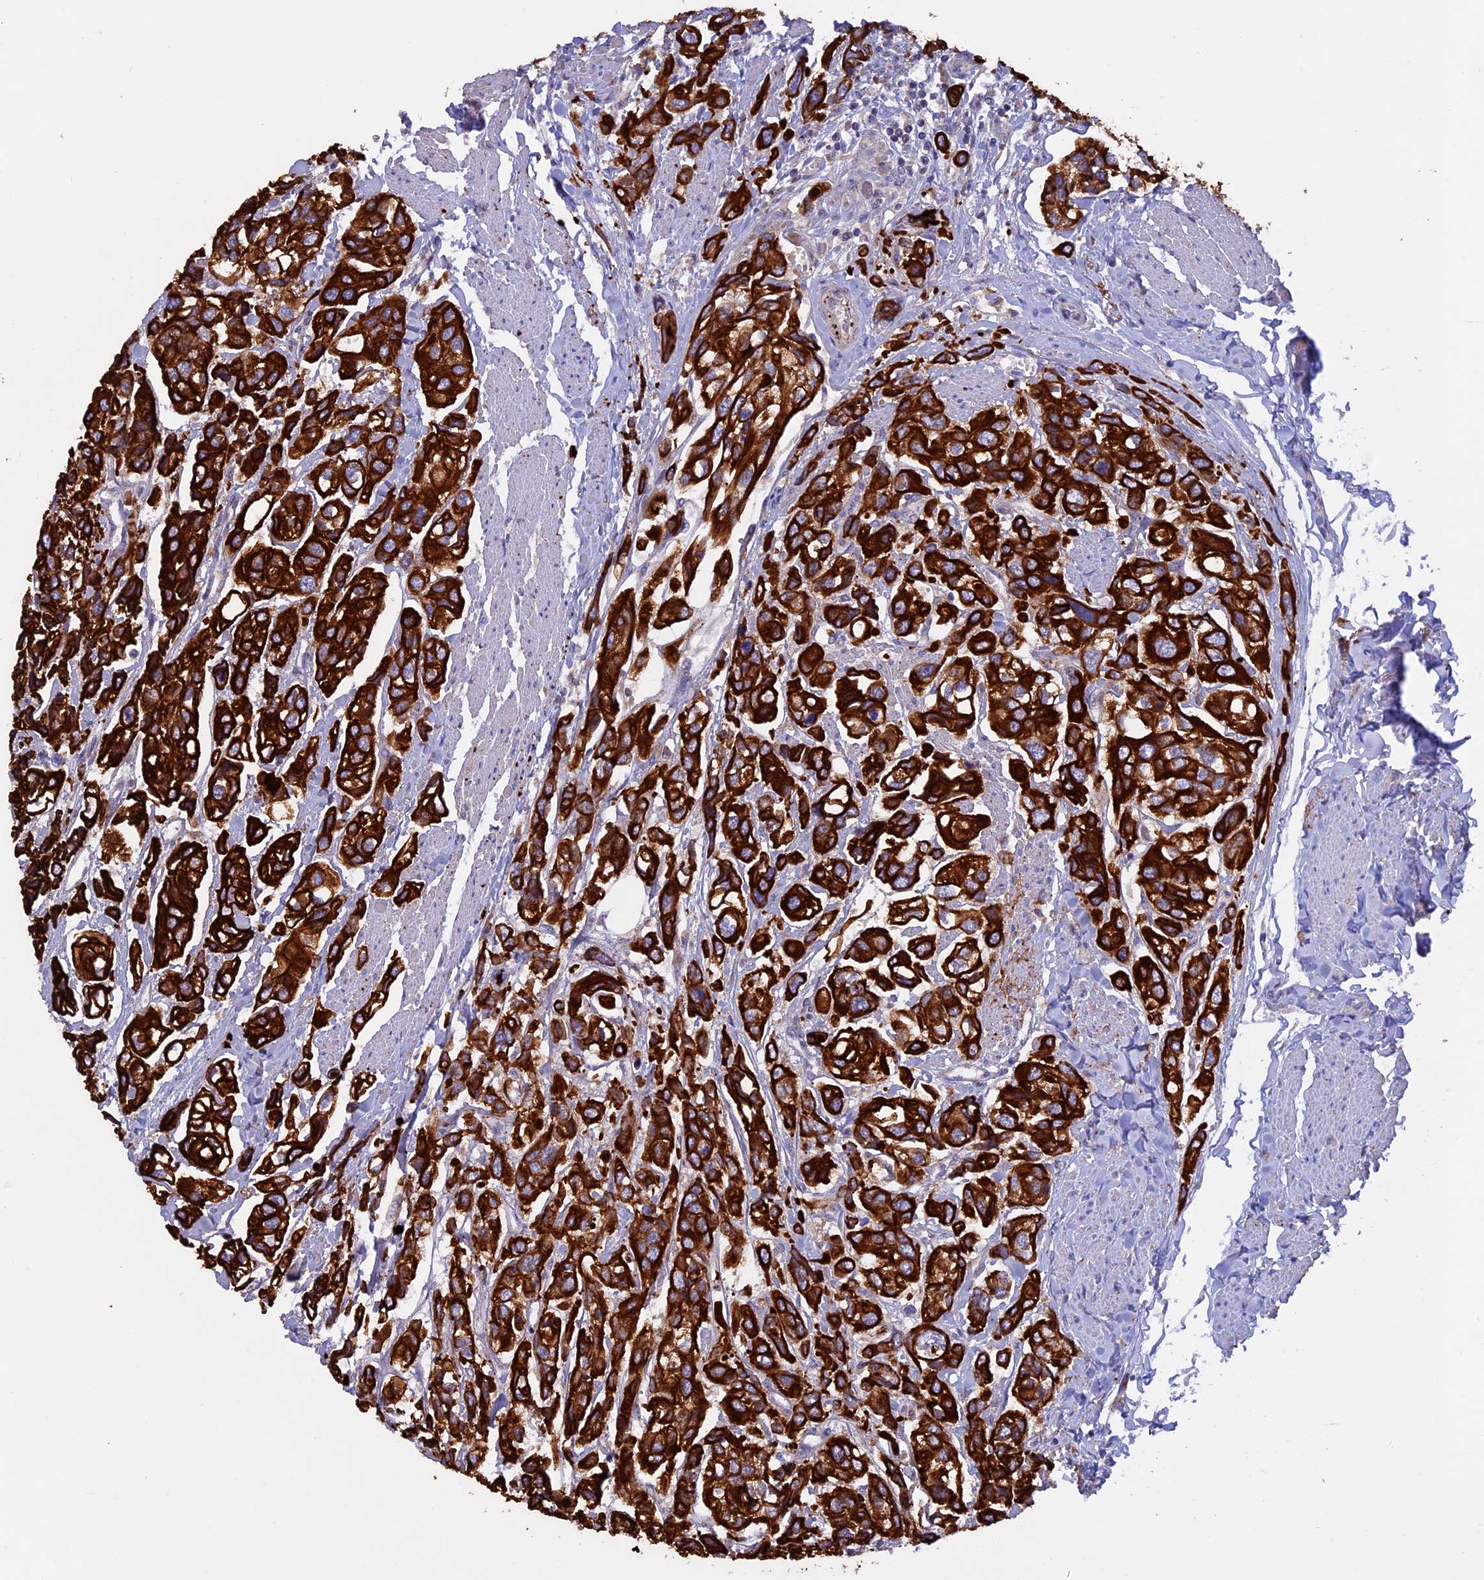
{"staining": {"intensity": "strong", "quantity": ">75%", "location": "cytoplasmic/membranous"}, "tissue": "urothelial cancer", "cell_type": "Tumor cells", "image_type": "cancer", "snomed": [{"axis": "morphology", "description": "Urothelial carcinoma, High grade"}, {"axis": "topography", "description": "Urinary bladder"}], "caption": "The histopathology image demonstrates staining of high-grade urothelial carcinoma, revealing strong cytoplasmic/membranous protein staining (brown color) within tumor cells.", "gene": "PTPN9", "patient": {"sex": "male", "age": 67}}